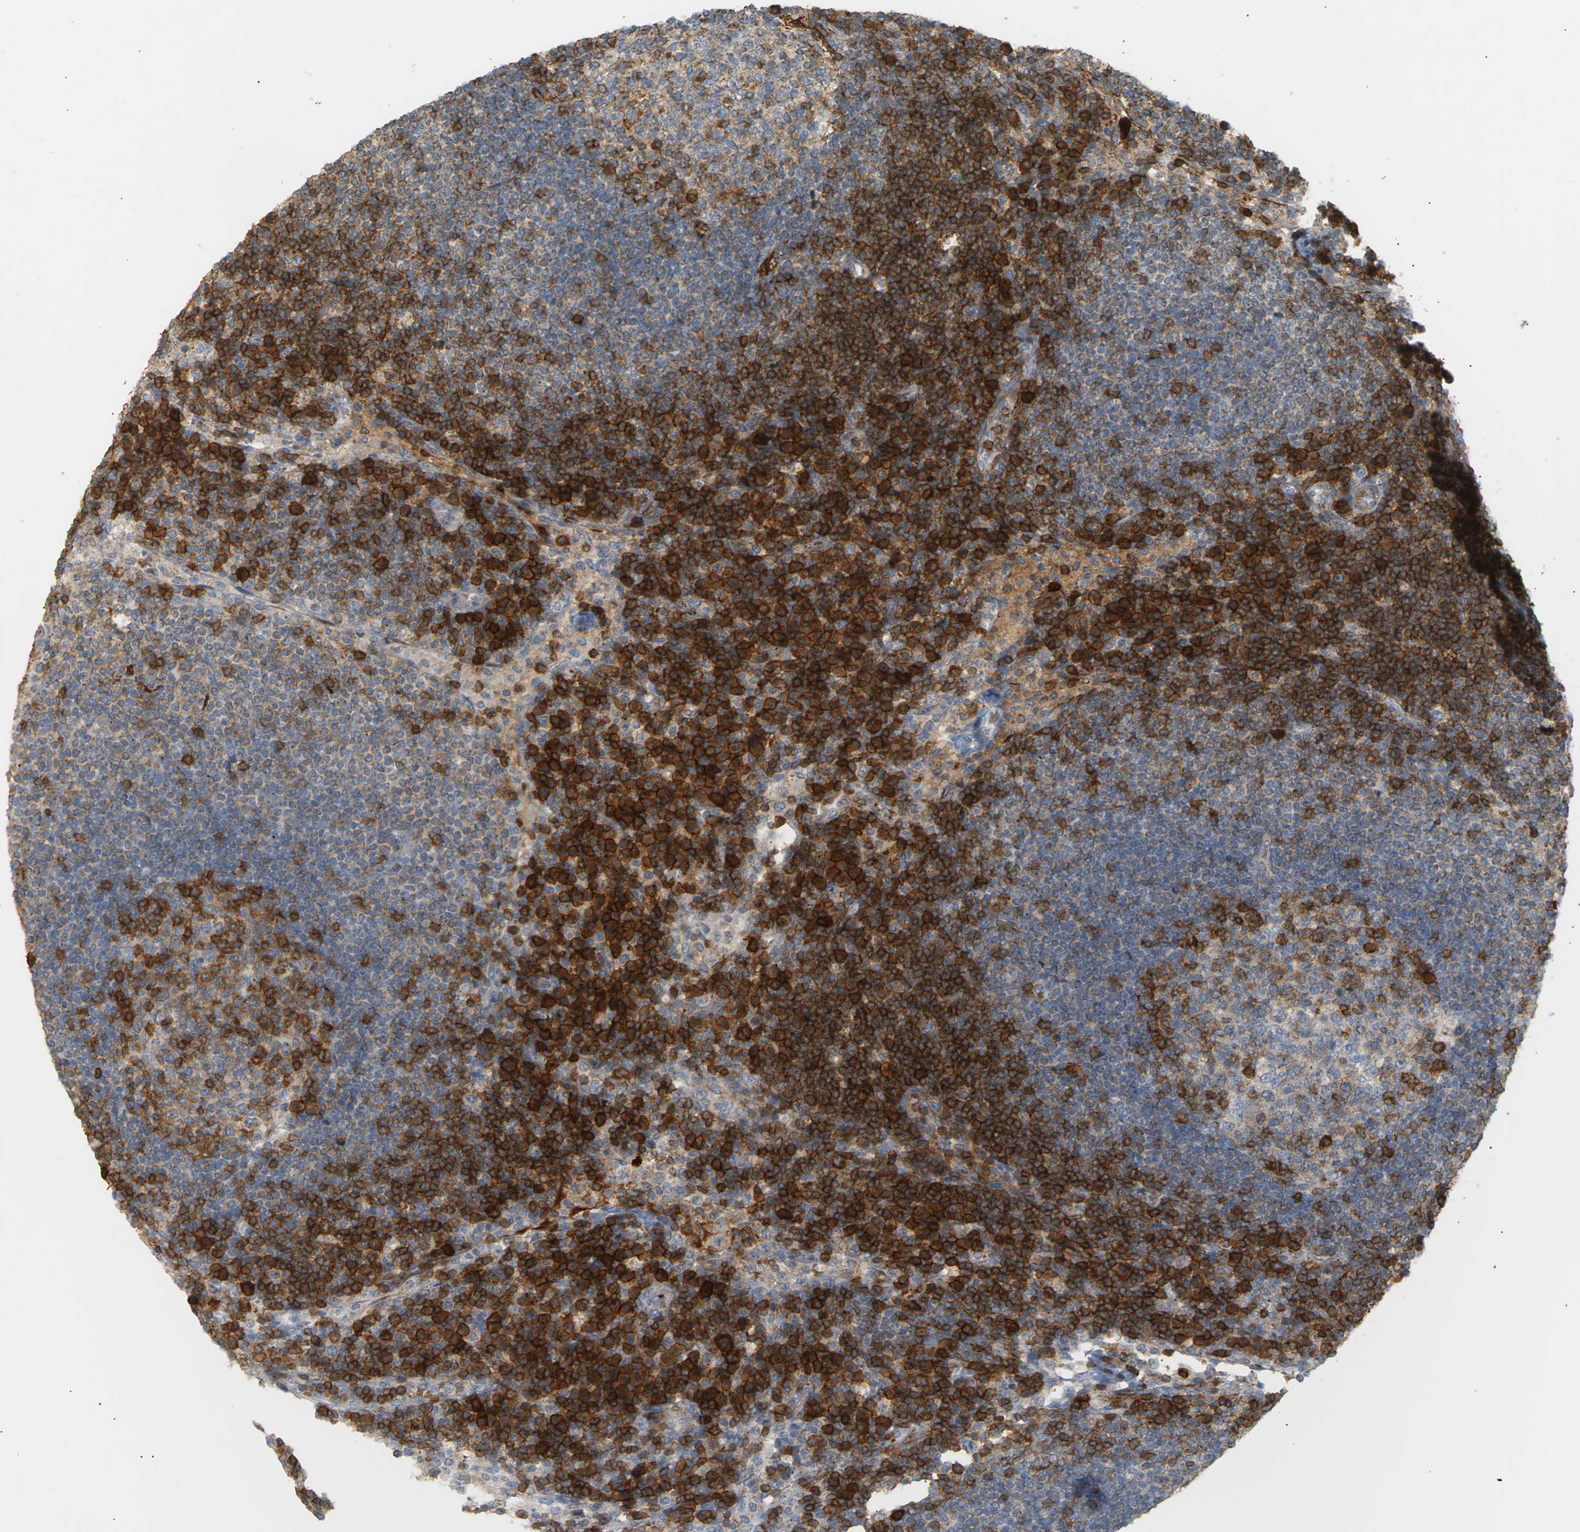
{"staining": {"intensity": "strong", "quantity": "<25%", "location": "cytoplasmic/membranous"}, "tissue": "lymph node", "cell_type": "Germinal center cells", "image_type": "normal", "snomed": [{"axis": "morphology", "description": "Normal tissue, NOS"}, {"axis": "topography", "description": "Lymph node"}], "caption": "The photomicrograph reveals immunohistochemical staining of unremarkable lymph node. There is strong cytoplasmic/membranous staining is appreciated in about <25% of germinal center cells. The staining is performed using DAB (3,3'-diaminobenzidine) brown chromogen to label protein expression. The nuclei are counter-stained blue using hematoxylin.", "gene": "LIME1", "patient": {"sex": "female", "age": 53}}